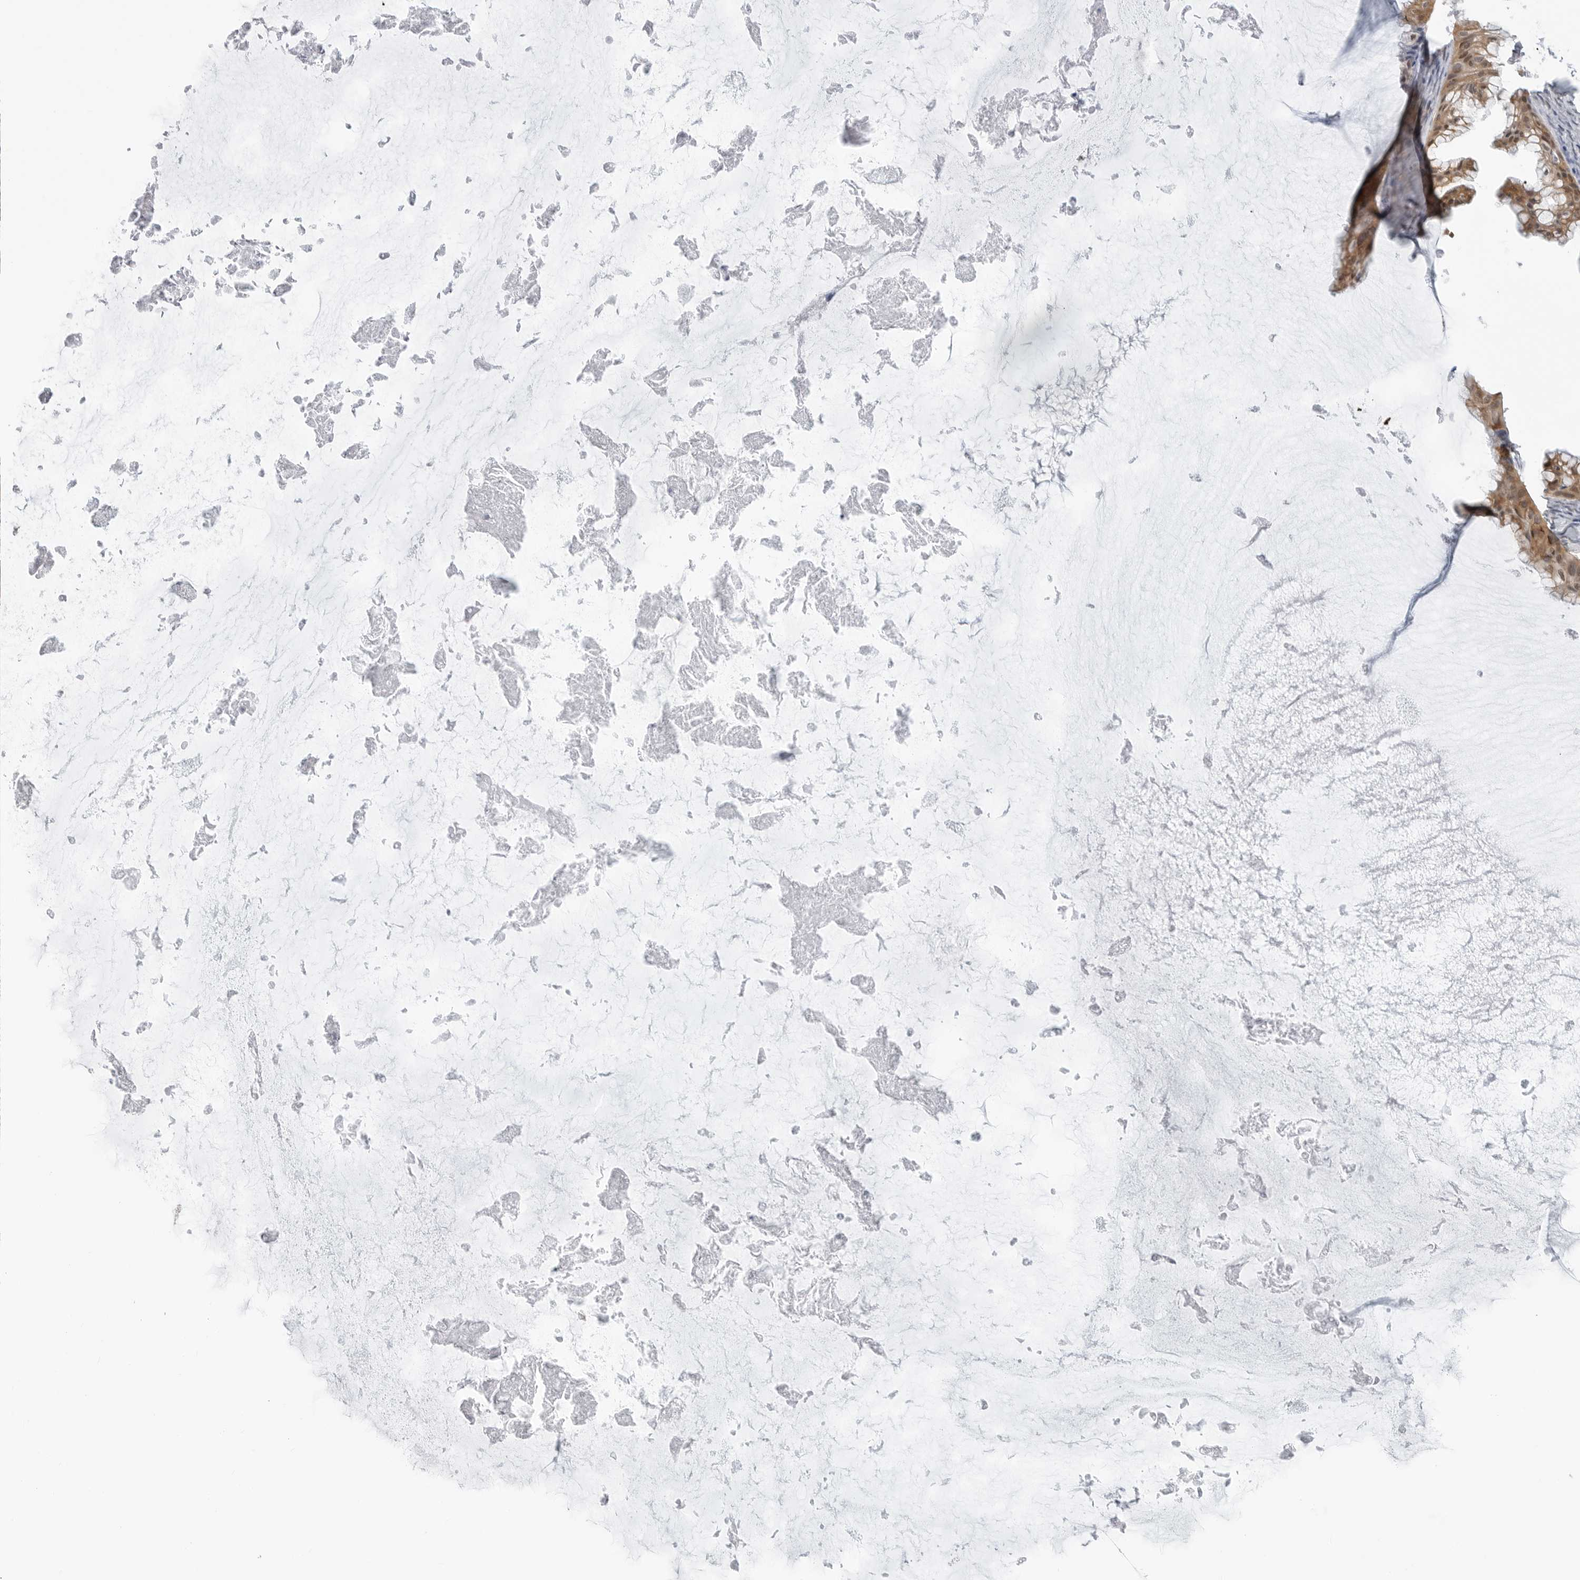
{"staining": {"intensity": "moderate", "quantity": ">75%", "location": "cytoplasmic/membranous,nuclear"}, "tissue": "ovarian cancer", "cell_type": "Tumor cells", "image_type": "cancer", "snomed": [{"axis": "morphology", "description": "Cystadenocarcinoma, mucinous, NOS"}, {"axis": "topography", "description": "Ovary"}], "caption": "Approximately >75% of tumor cells in ovarian cancer show moderate cytoplasmic/membranous and nuclear protein staining as visualized by brown immunohistochemical staining.", "gene": "FAM135B", "patient": {"sex": "female", "age": 61}}